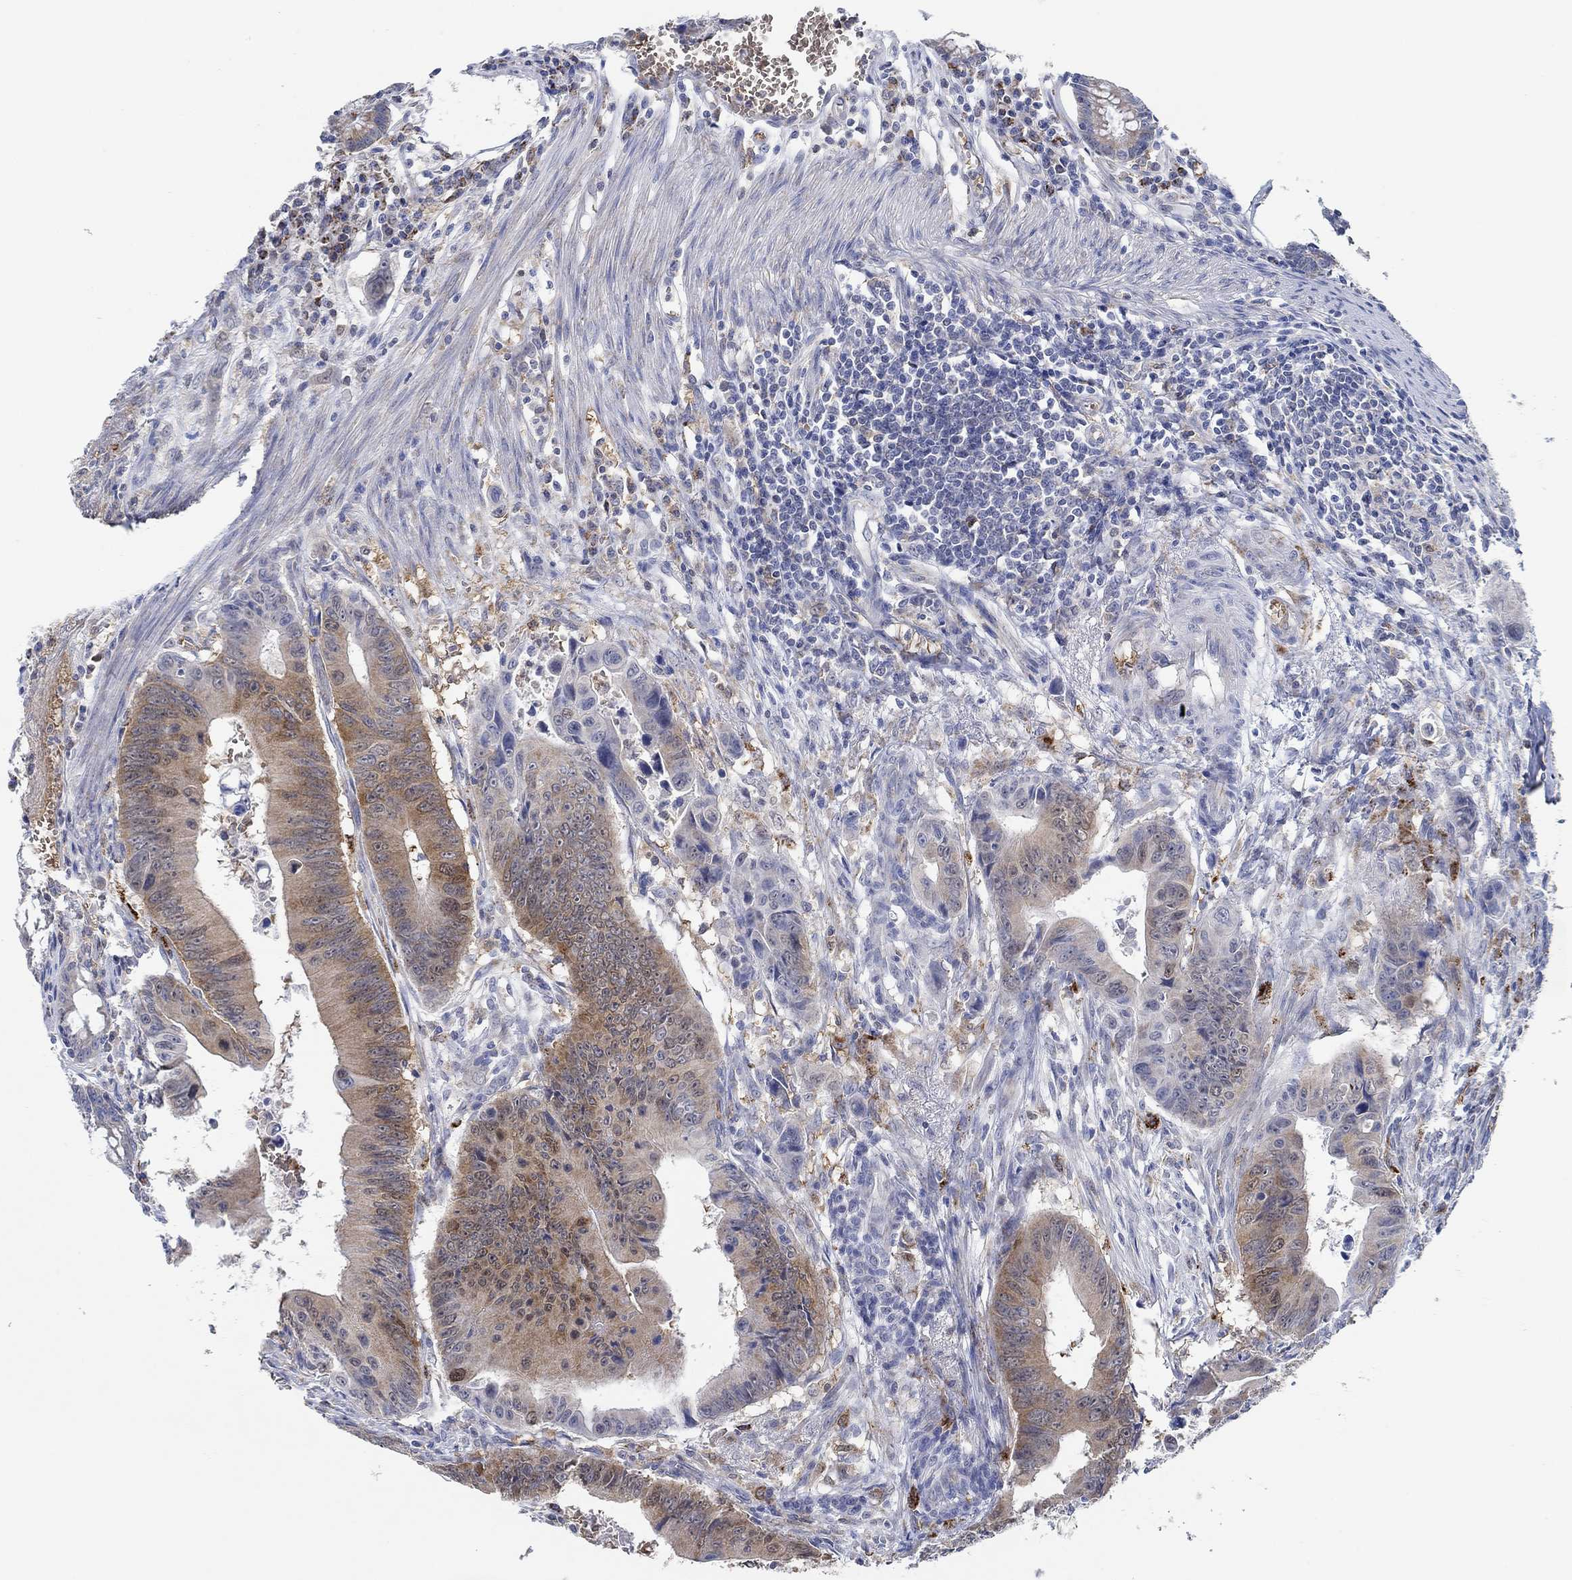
{"staining": {"intensity": "weak", "quantity": "25%-75%", "location": "cytoplasmic/membranous"}, "tissue": "colorectal cancer", "cell_type": "Tumor cells", "image_type": "cancer", "snomed": [{"axis": "morphology", "description": "Adenocarcinoma, NOS"}, {"axis": "topography", "description": "Colon"}], "caption": "Protein positivity by immunohistochemistry (IHC) shows weak cytoplasmic/membranous positivity in approximately 25%-75% of tumor cells in colorectal cancer.", "gene": "MPP1", "patient": {"sex": "female", "age": 87}}